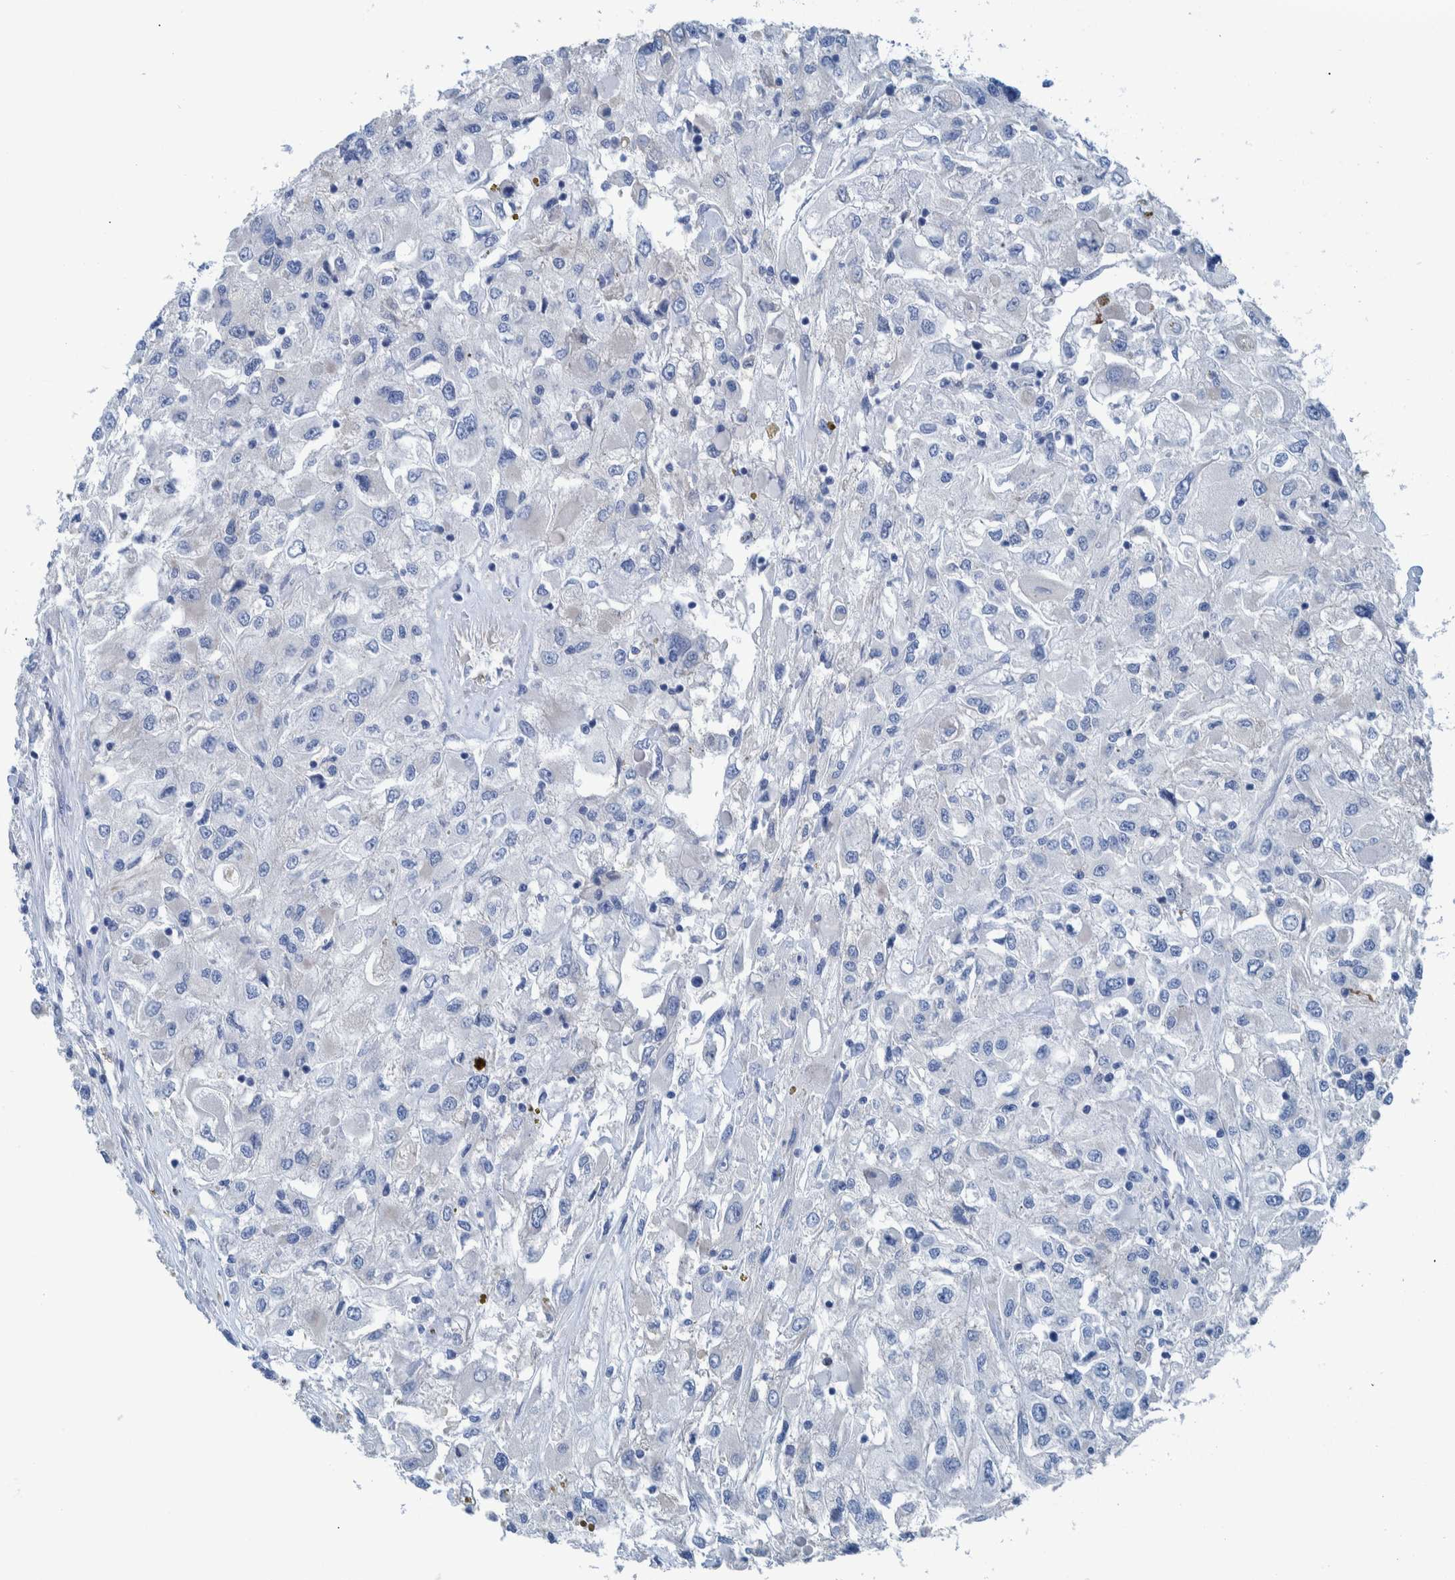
{"staining": {"intensity": "negative", "quantity": "none", "location": "none"}, "tissue": "renal cancer", "cell_type": "Tumor cells", "image_type": "cancer", "snomed": [{"axis": "morphology", "description": "Adenocarcinoma, NOS"}, {"axis": "topography", "description": "Kidney"}], "caption": "An immunohistochemistry photomicrograph of renal adenocarcinoma is shown. There is no staining in tumor cells of renal adenocarcinoma.", "gene": "IDO1", "patient": {"sex": "female", "age": 52}}